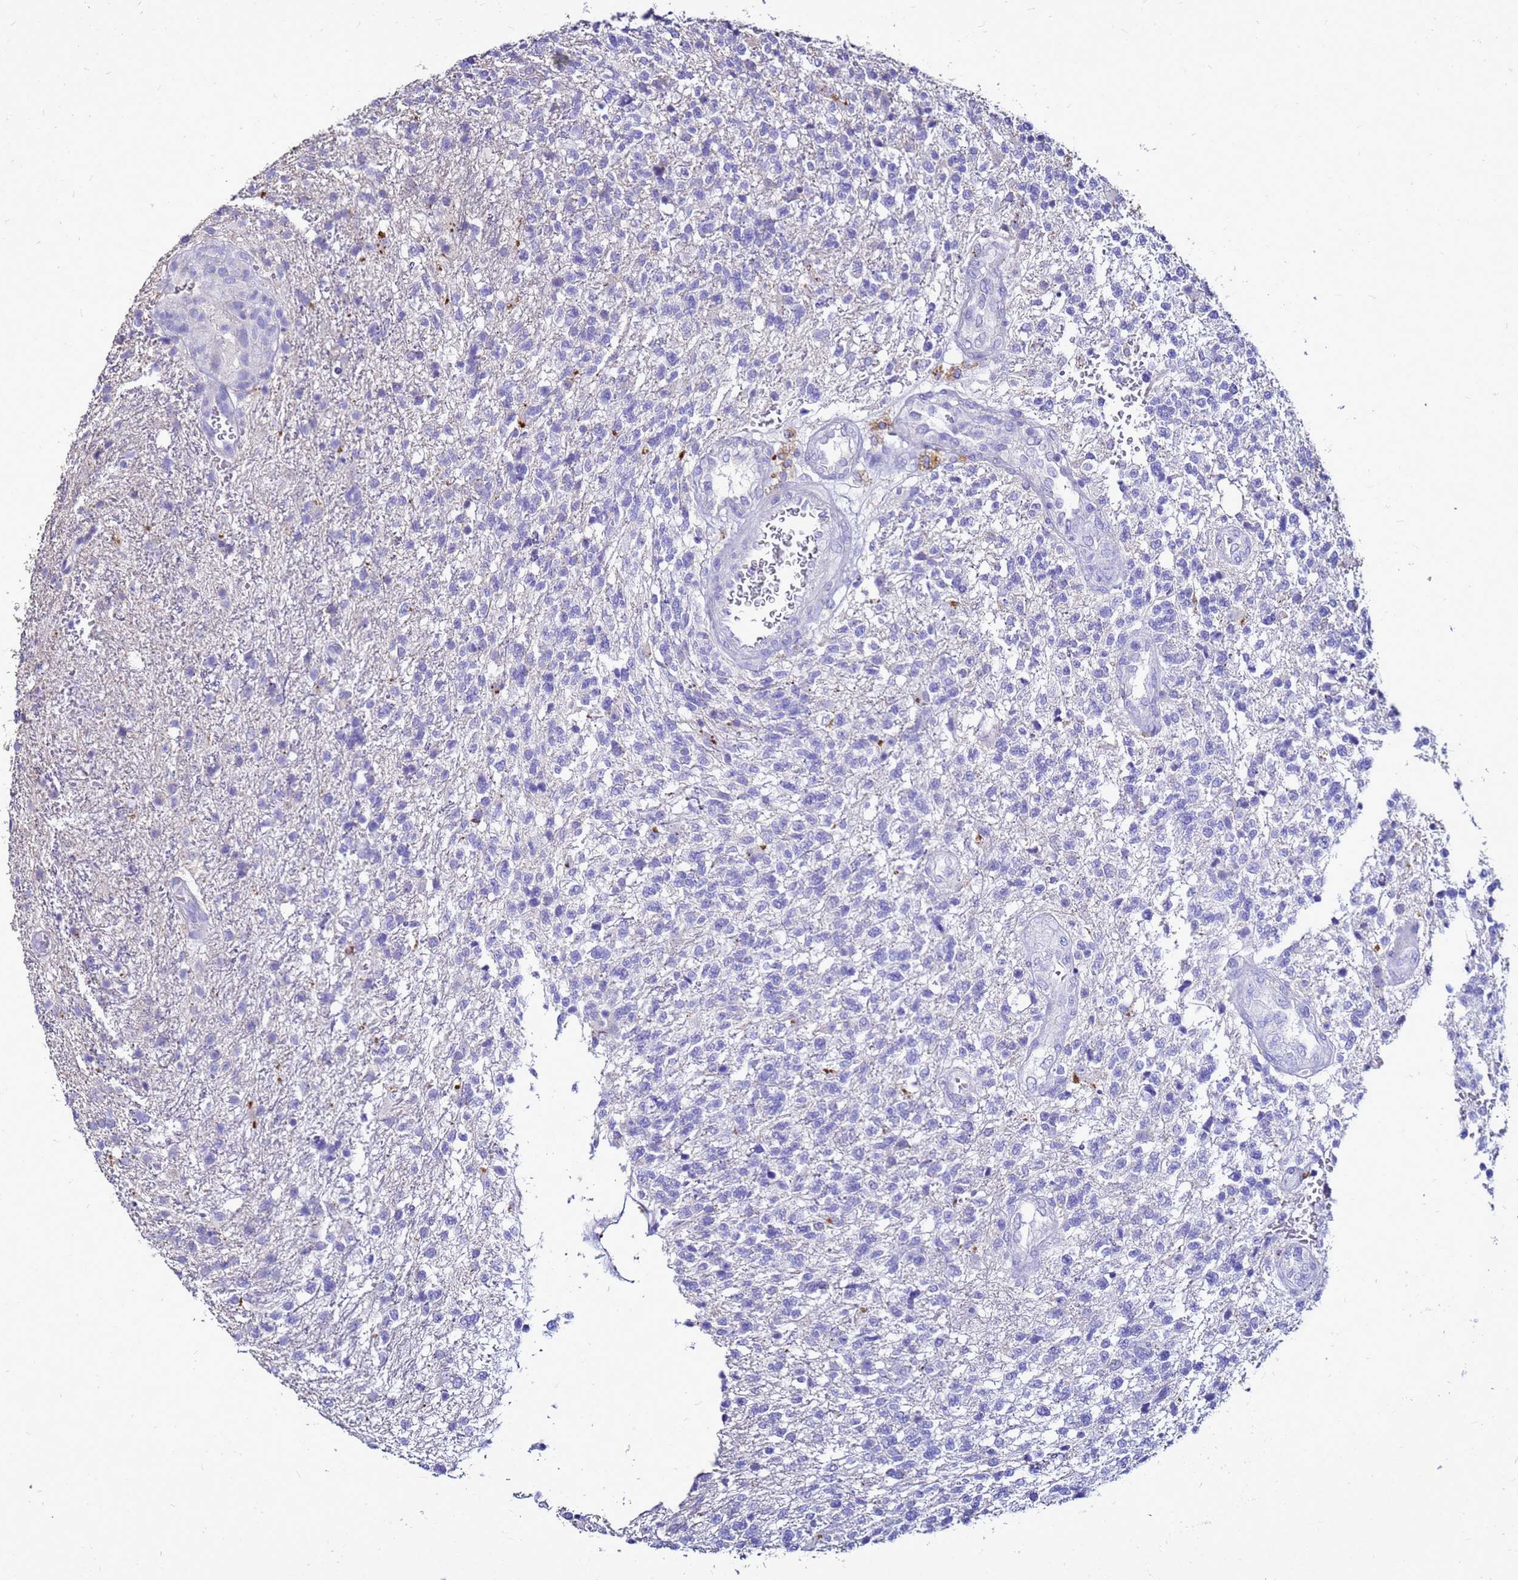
{"staining": {"intensity": "negative", "quantity": "none", "location": "none"}, "tissue": "glioma", "cell_type": "Tumor cells", "image_type": "cancer", "snomed": [{"axis": "morphology", "description": "Glioma, malignant, High grade"}, {"axis": "topography", "description": "Brain"}], "caption": "Tumor cells are negative for brown protein staining in malignant glioma (high-grade).", "gene": "S100A2", "patient": {"sex": "male", "age": 56}}